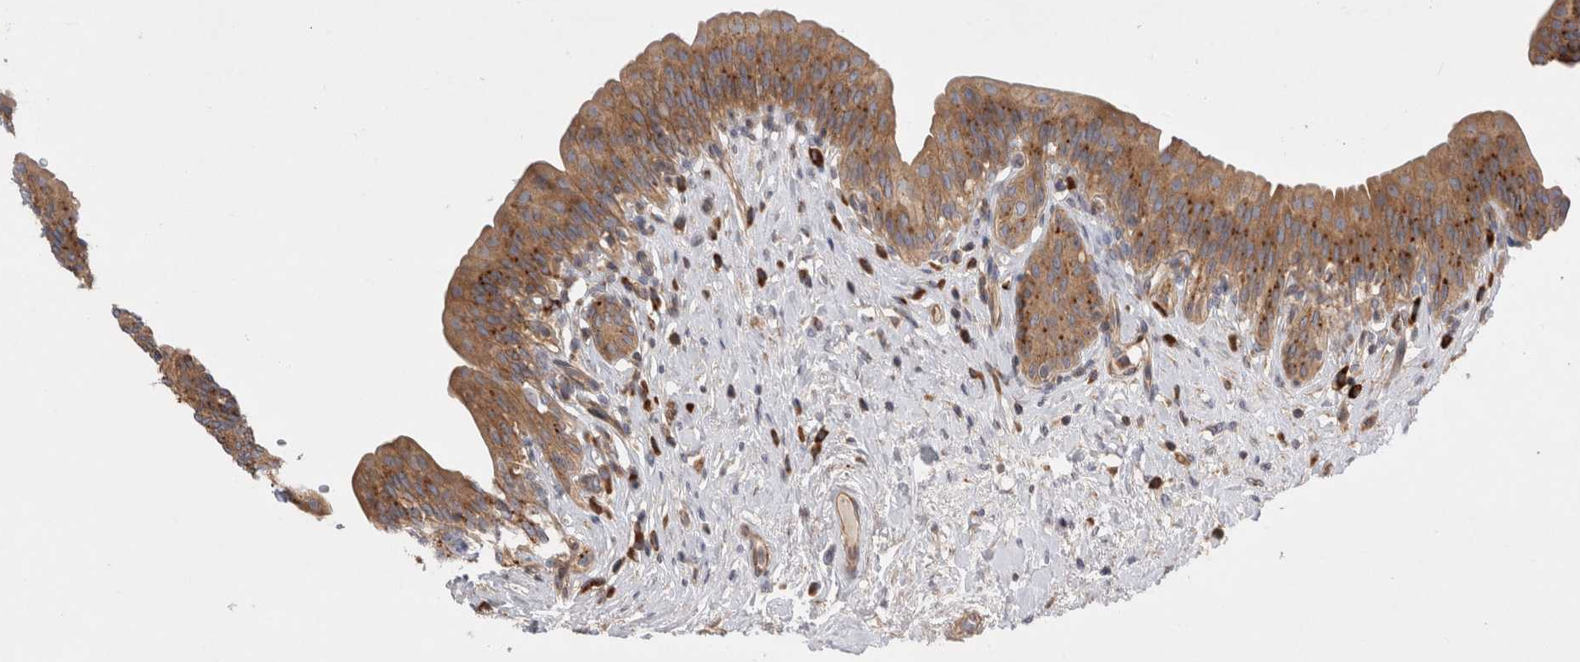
{"staining": {"intensity": "moderate", "quantity": ">75%", "location": "cytoplasmic/membranous"}, "tissue": "urinary bladder", "cell_type": "Urothelial cells", "image_type": "normal", "snomed": [{"axis": "morphology", "description": "Normal tissue, NOS"}, {"axis": "topography", "description": "Urinary bladder"}], "caption": "A medium amount of moderate cytoplasmic/membranous expression is present in about >75% of urothelial cells in unremarkable urinary bladder. (brown staining indicates protein expression, while blue staining denotes nuclei).", "gene": "PDCD10", "patient": {"sex": "male", "age": 83}}